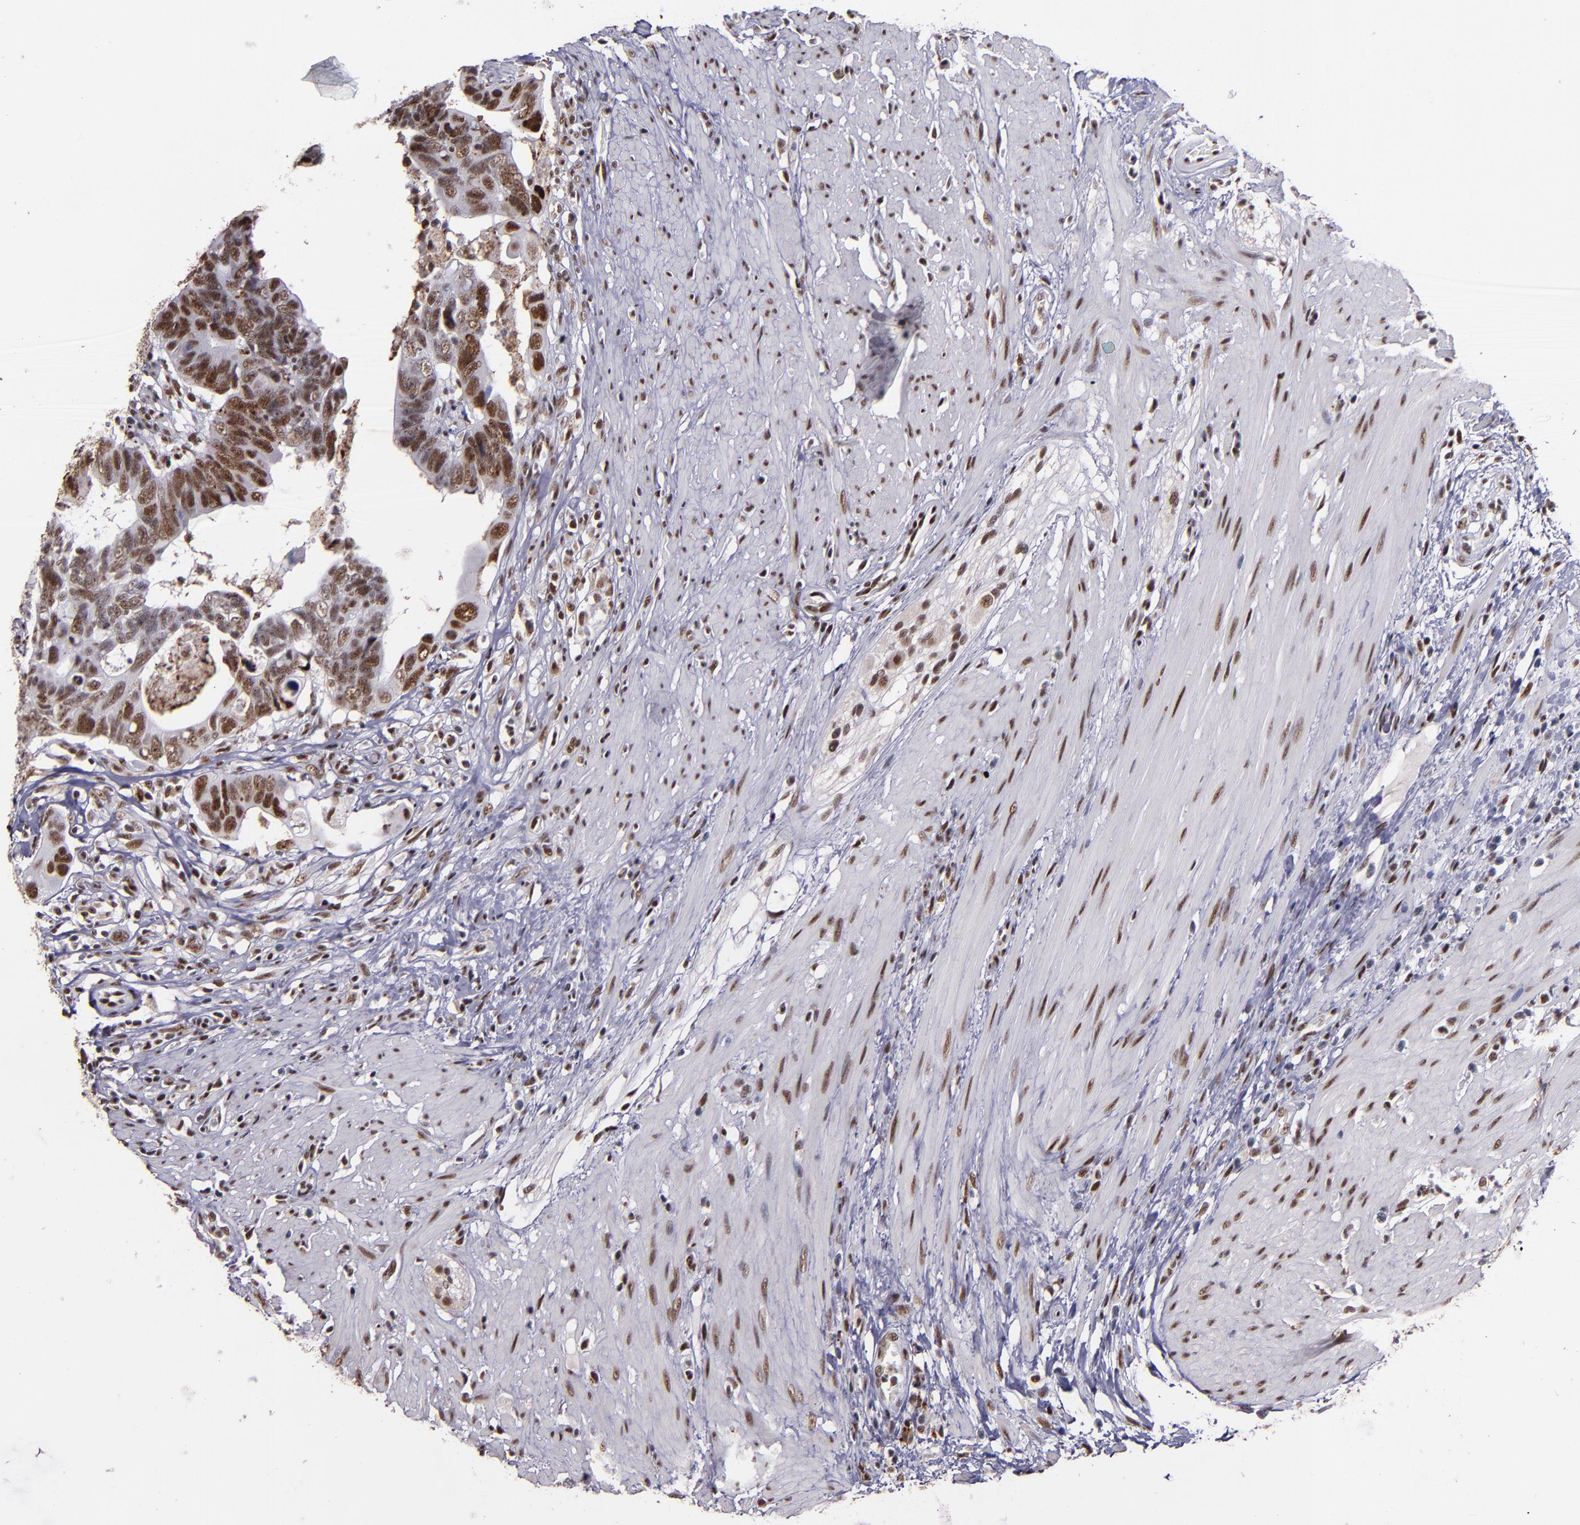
{"staining": {"intensity": "strong", "quantity": ">75%", "location": "nuclear"}, "tissue": "colorectal cancer", "cell_type": "Tumor cells", "image_type": "cancer", "snomed": [{"axis": "morphology", "description": "Adenocarcinoma, NOS"}, {"axis": "topography", "description": "Rectum"}], "caption": "Immunohistochemistry histopathology image of colorectal cancer stained for a protein (brown), which shows high levels of strong nuclear staining in approximately >75% of tumor cells.", "gene": "PPP4R3A", "patient": {"sex": "male", "age": 53}}